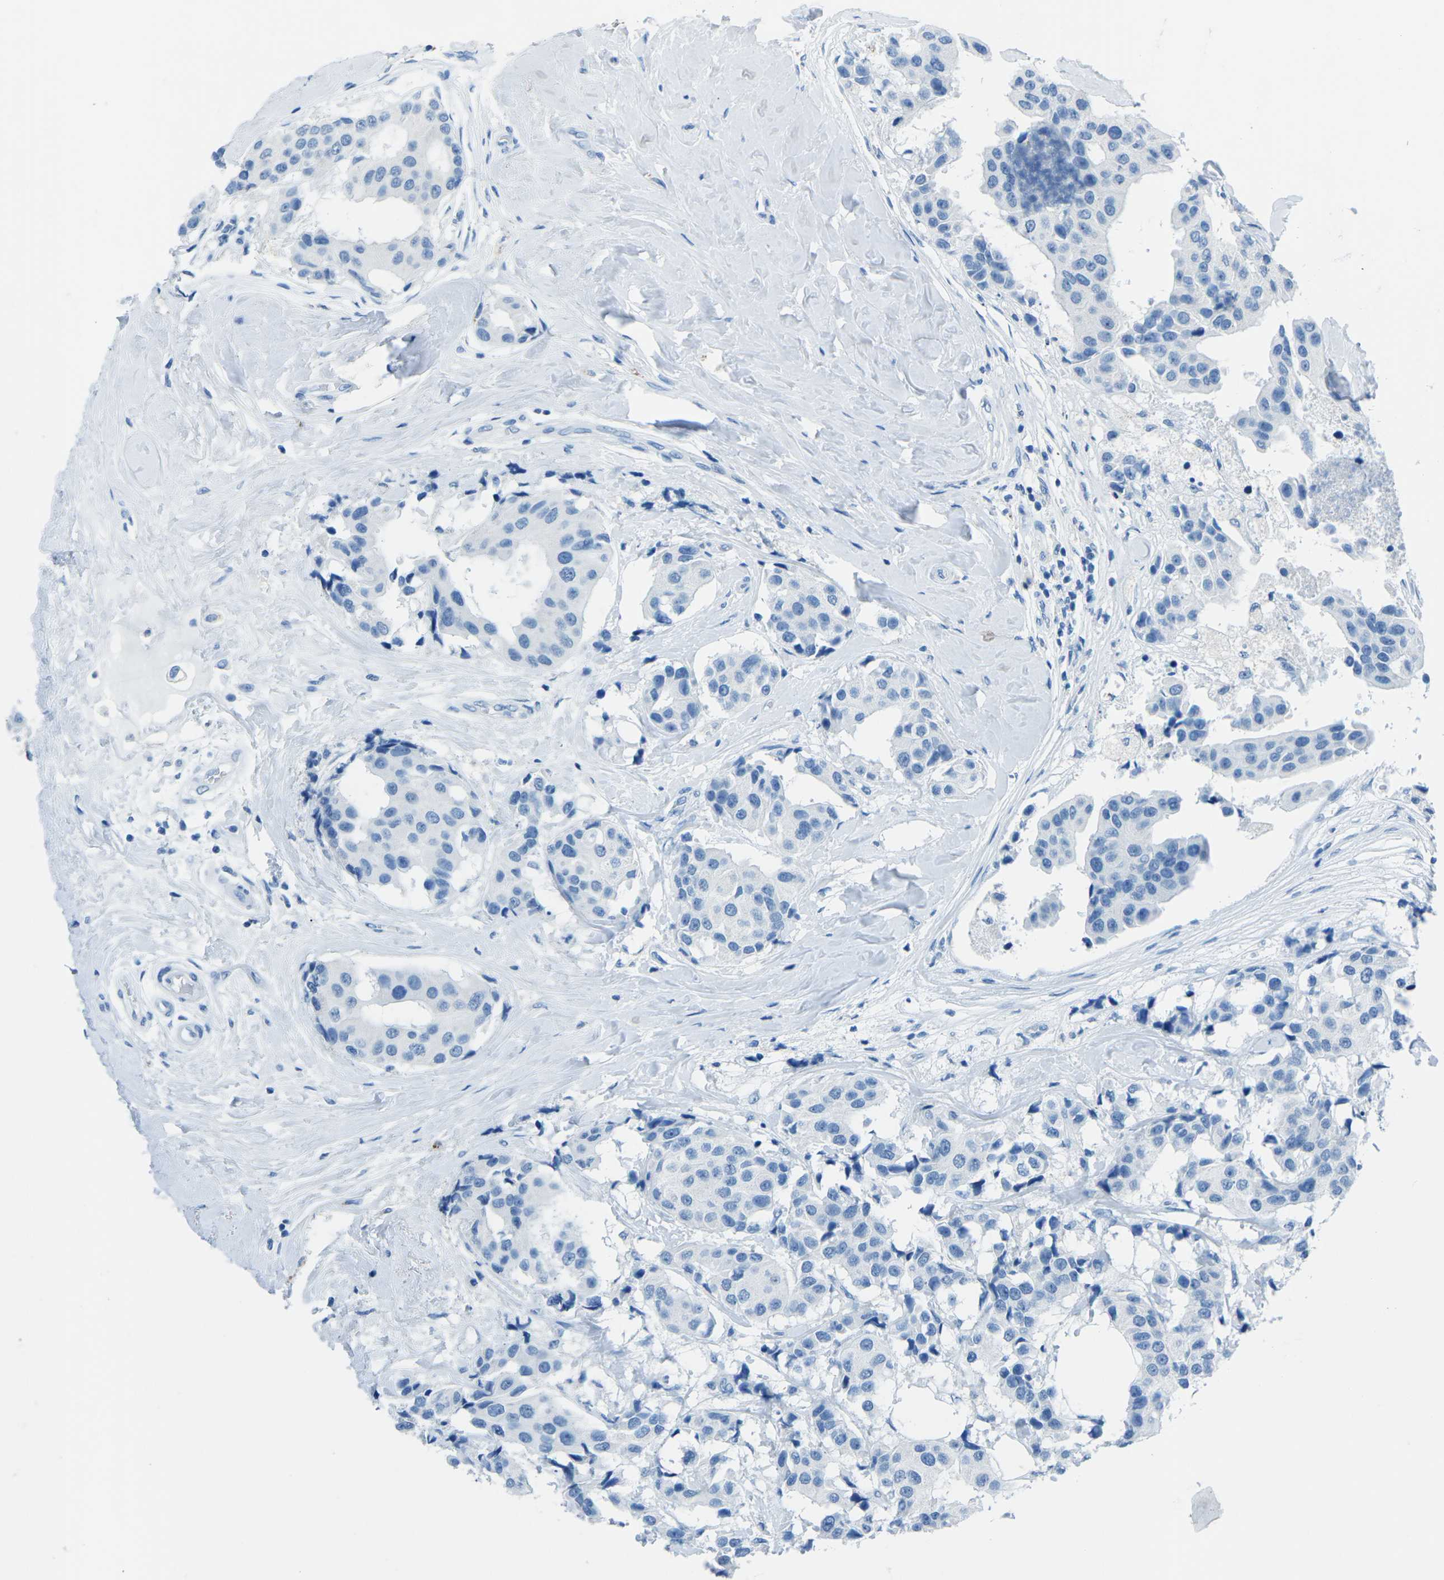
{"staining": {"intensity": "negative", "quantity": "none", "location": "none"}, "tissue": "breast cancer", "cell_type": "Tumor cells", "image_type": "cancer", "snomed": [{"axis": "morphology", "description": "Normal tissue, NOS"}, {"axis": "morphology", "description": "Duct carcinoma"}, {"axis": "topography", "description": "Breast"}], "caption": "Tumor cells show no significant protein expression in breast cancer.", "gene": "MYH8", "patient": {"sex": "female", "age": 39}}